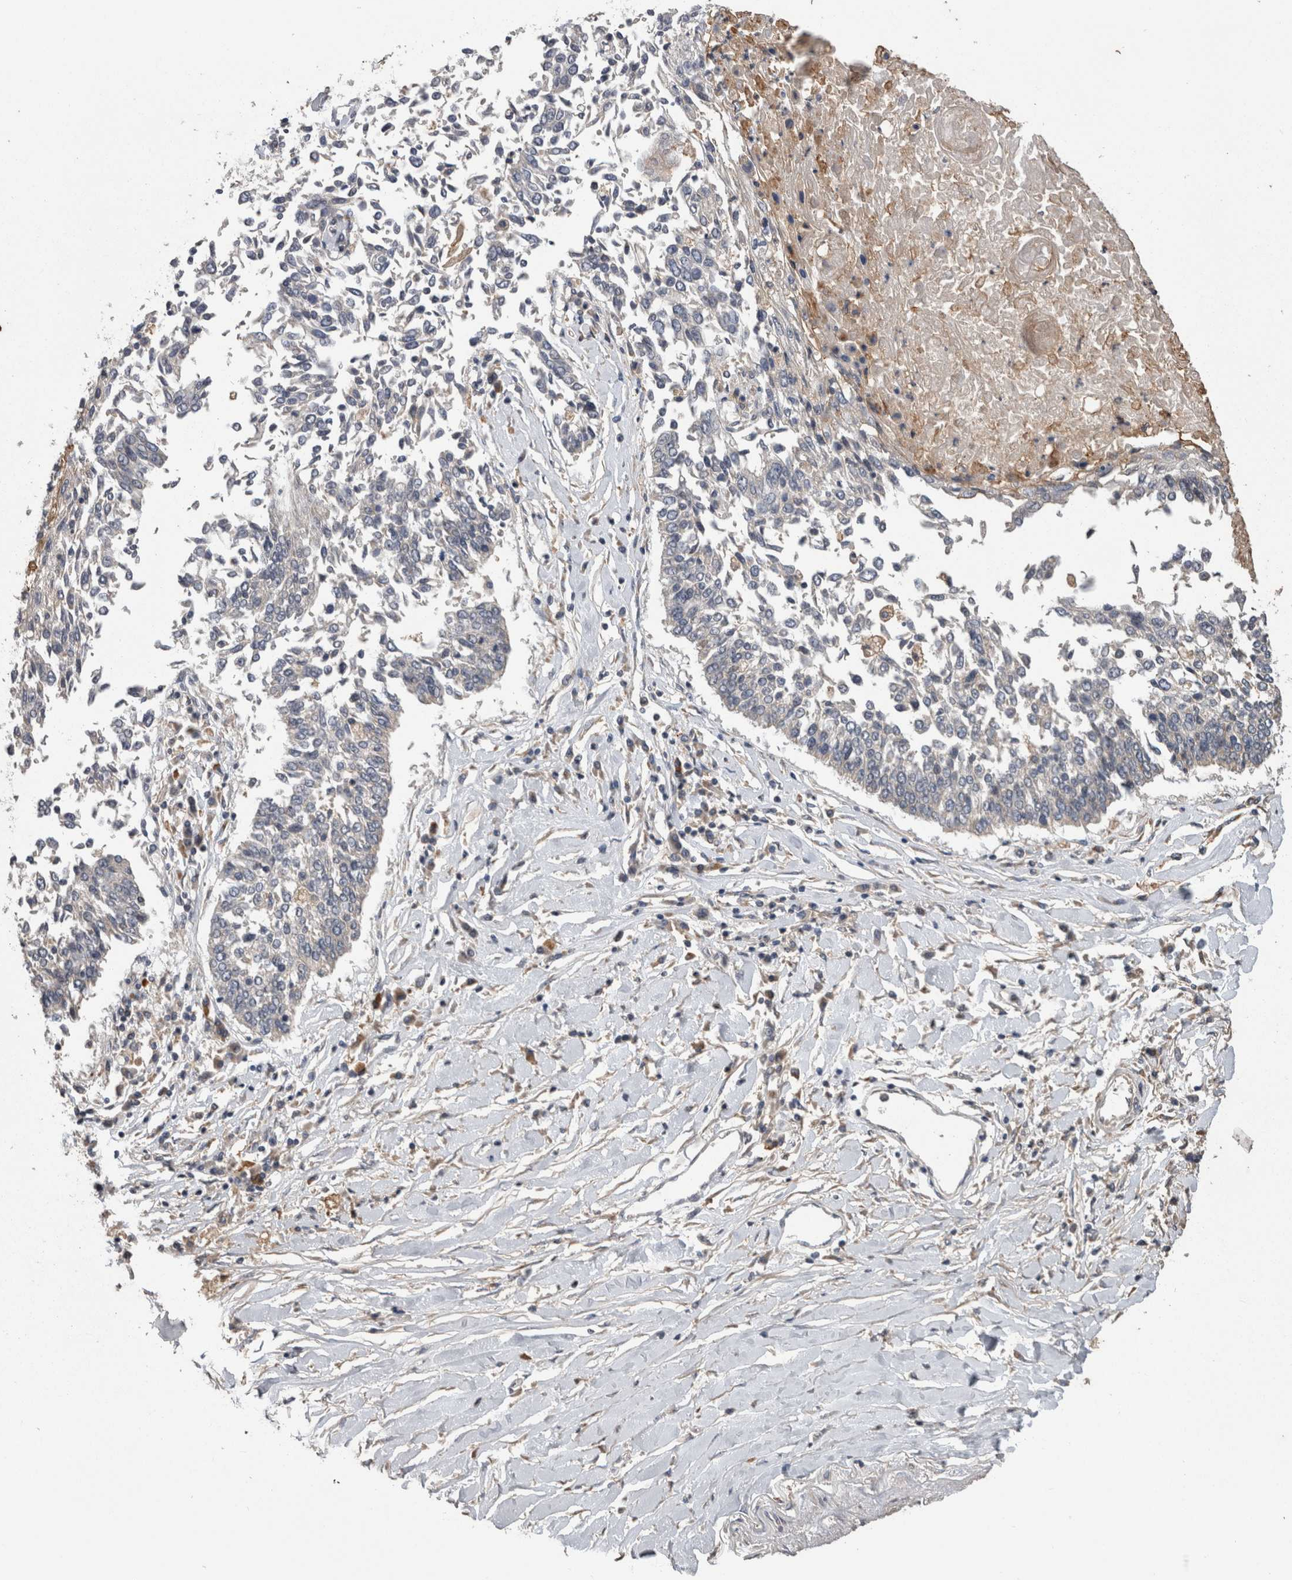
{"staining": {"intensity": "negative", "quantity": "none", "location": "none"}, "tissue": "lung cancer", "cell_type": "Tumor cells", "image_type": "cancer", "snomed": [{"axis": "morphology", "description": "Normal tissue, NOS"}, {"axis": "morphology", "description": "Squamous cell carcinoma, NOS"}, {"axis": "topography", "description": "Cartilage tissue"}, {"axis": "topography", "description": "Bronchus"}, {"axis": "topography", "description": "Lung"}, {"axis": "topography", "description": "Peripheral nerve tissue"}], "caption": "This is an immunohistochemistry (IHC) micrograph of human lung cancer (squamous cell carcinoma). There is no positivity in tumor cells.", "gene": "ANXA13", "patient": {"sex": "female", "age": 49}}